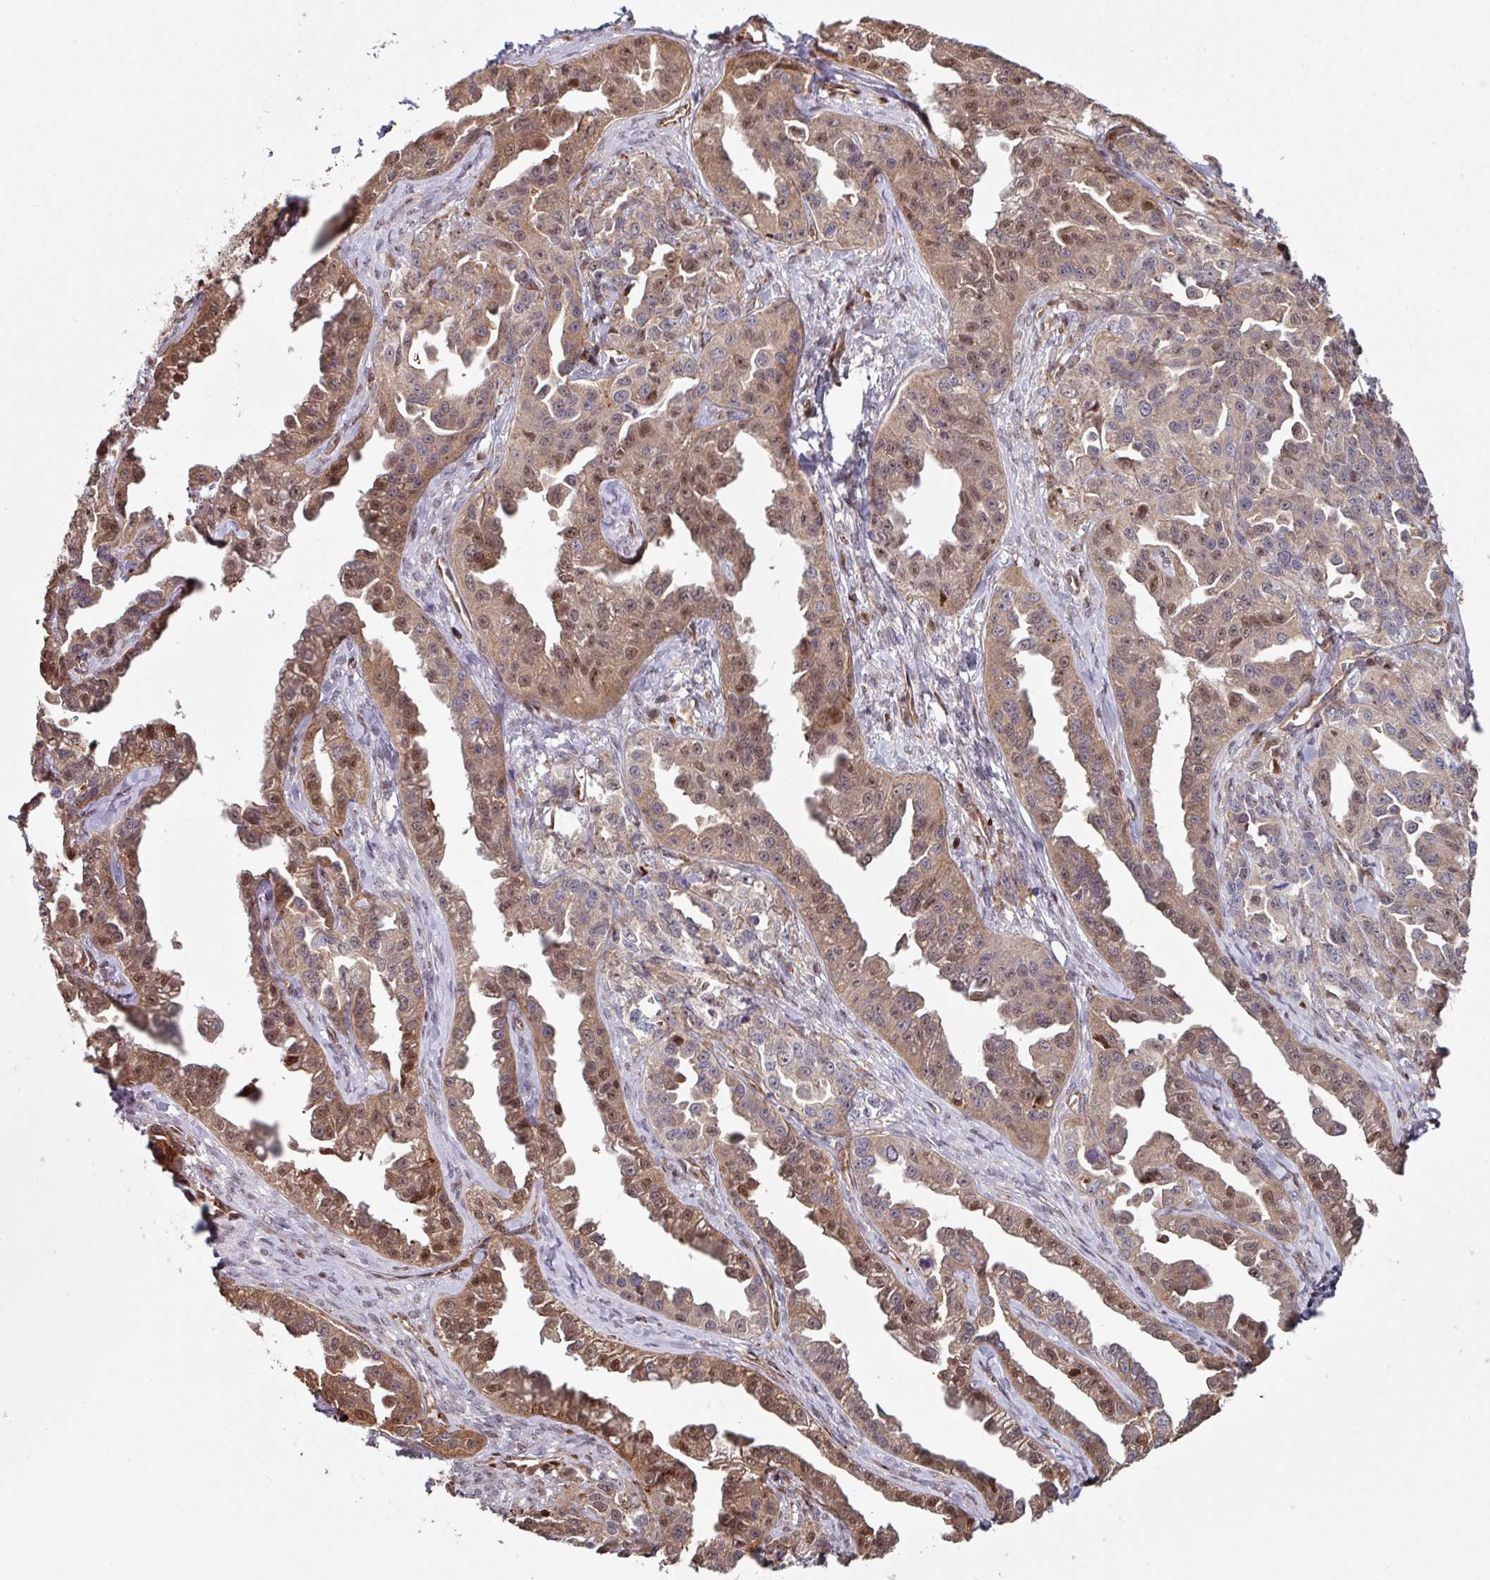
{"staining": {"intensity": "moderate", "quantity": ">75%", "location": "cytoplasmic/membranous,nuclear"}, "tissue": "ovarian cancer", "cell_type": "Tumor cells", "image_type": "cancer", "snomed": [{"axis": "morphology", "description": "Cystadenocarcinoma, serous, NOS"}, {"axis": "topography", "description": "Ovary"}], "caption": "IHC of ovarian serous cystadenocarcinoma displays medium levels of moderate cytoplasmic/membranous and nuclear positivity in approximately >75% of tumor cells.", "gene": "ANO9", "patient": {"sex": "female", "age": 75}}